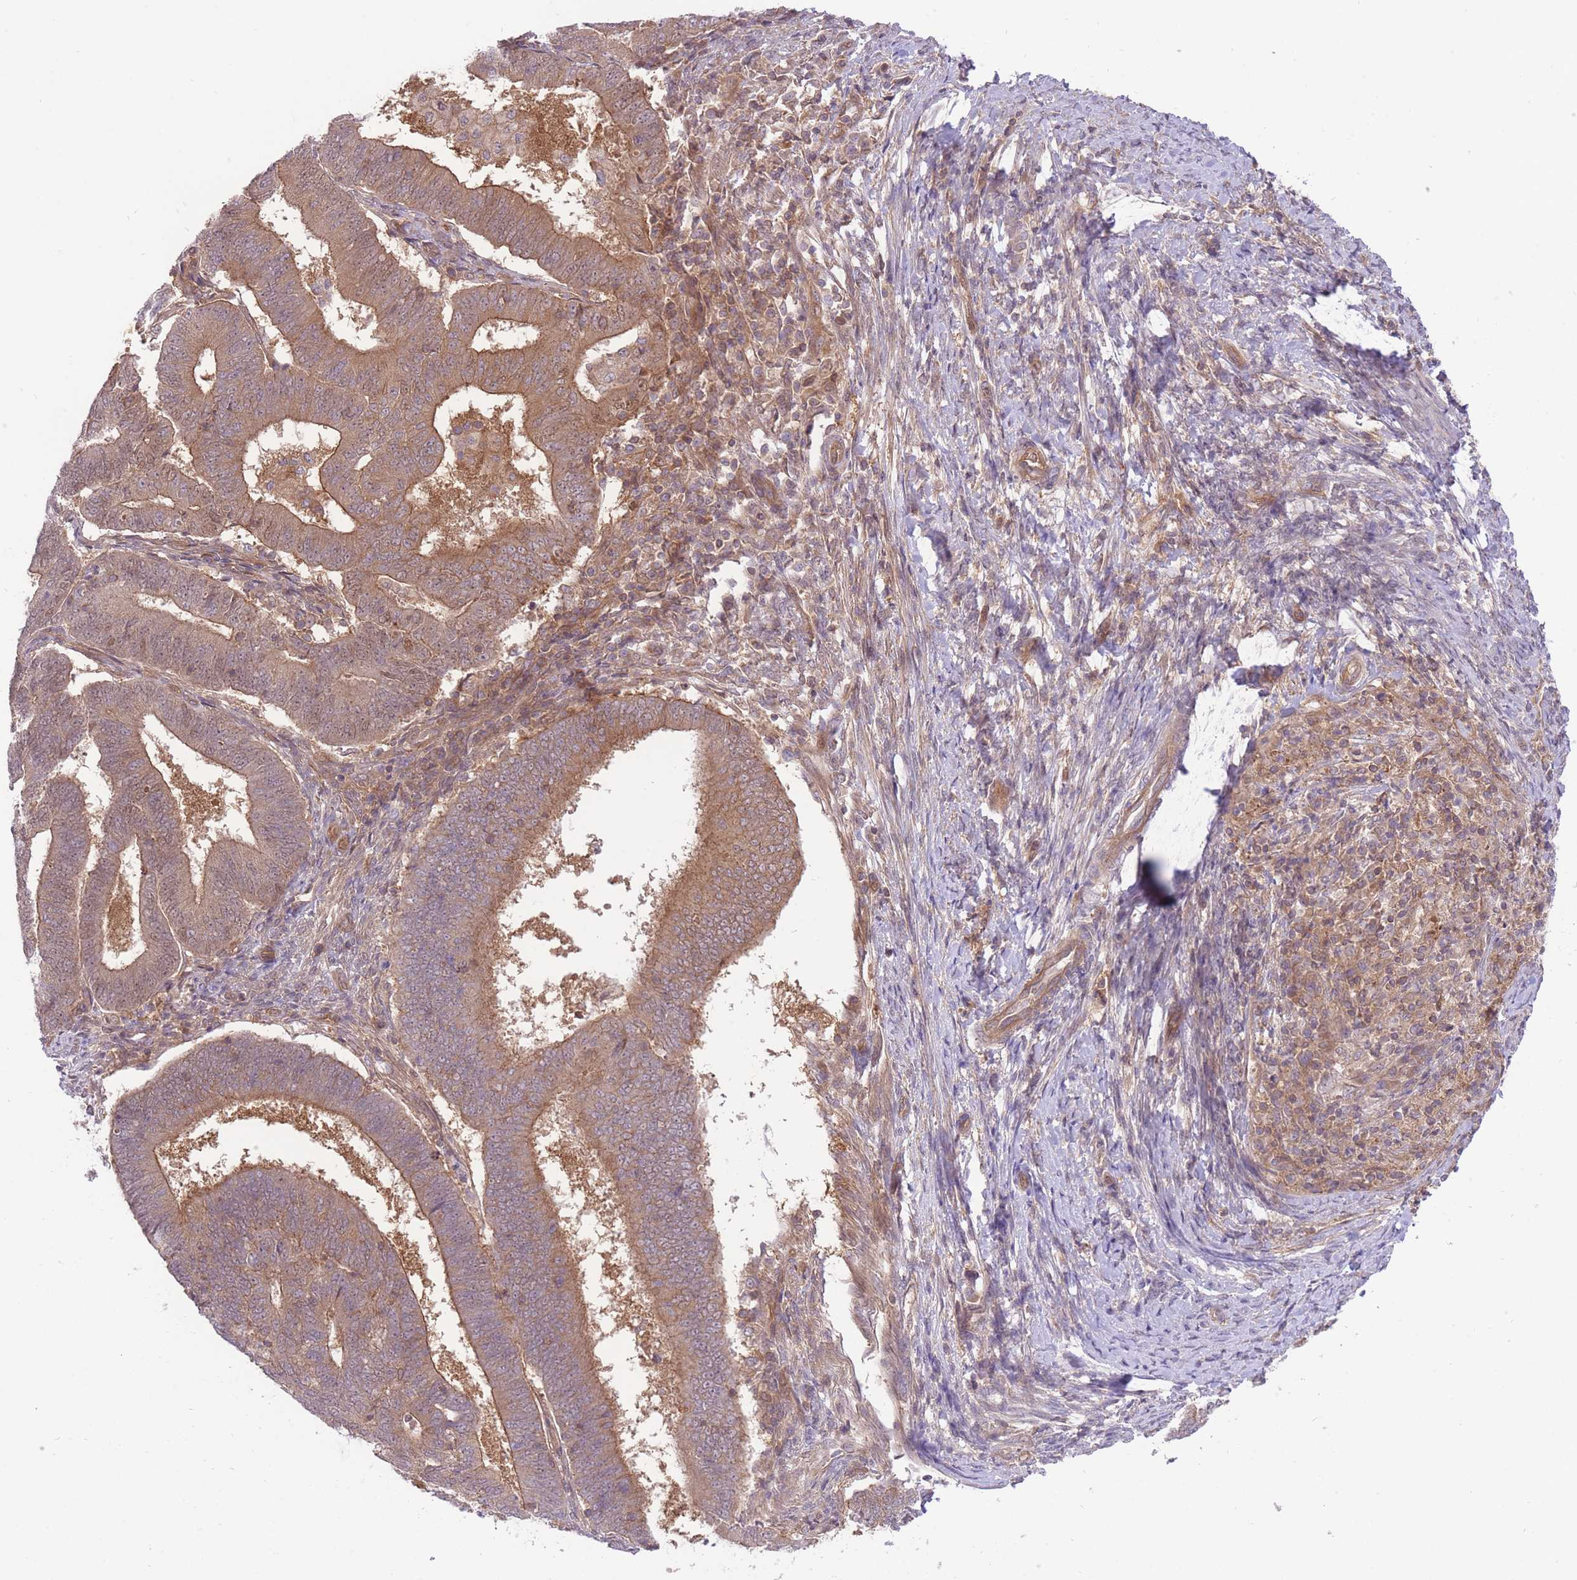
{"staining": {"intensity": "moderate", "quantity": ">75%", "location": "cytoplasmic/membranous"}, "tissue": "endometrial cancer", "cell_type": "Tumor cells", "image_type": "cancer", "snomed": [{"axis": "morphology", "description": "Adenocarcinoma, NOS"}, {"axis": "topography", "description": "Endometrium"}], "caption": "IHC micrograph of human adenocarcinoma (endometrial) stained for a protein (brown), which displays medium levels of moderate cytoplasmic/membranous staining in about >75% of tumor cells.", "gene": "PREP", "patient": {"sex": "female", "age": 70}}